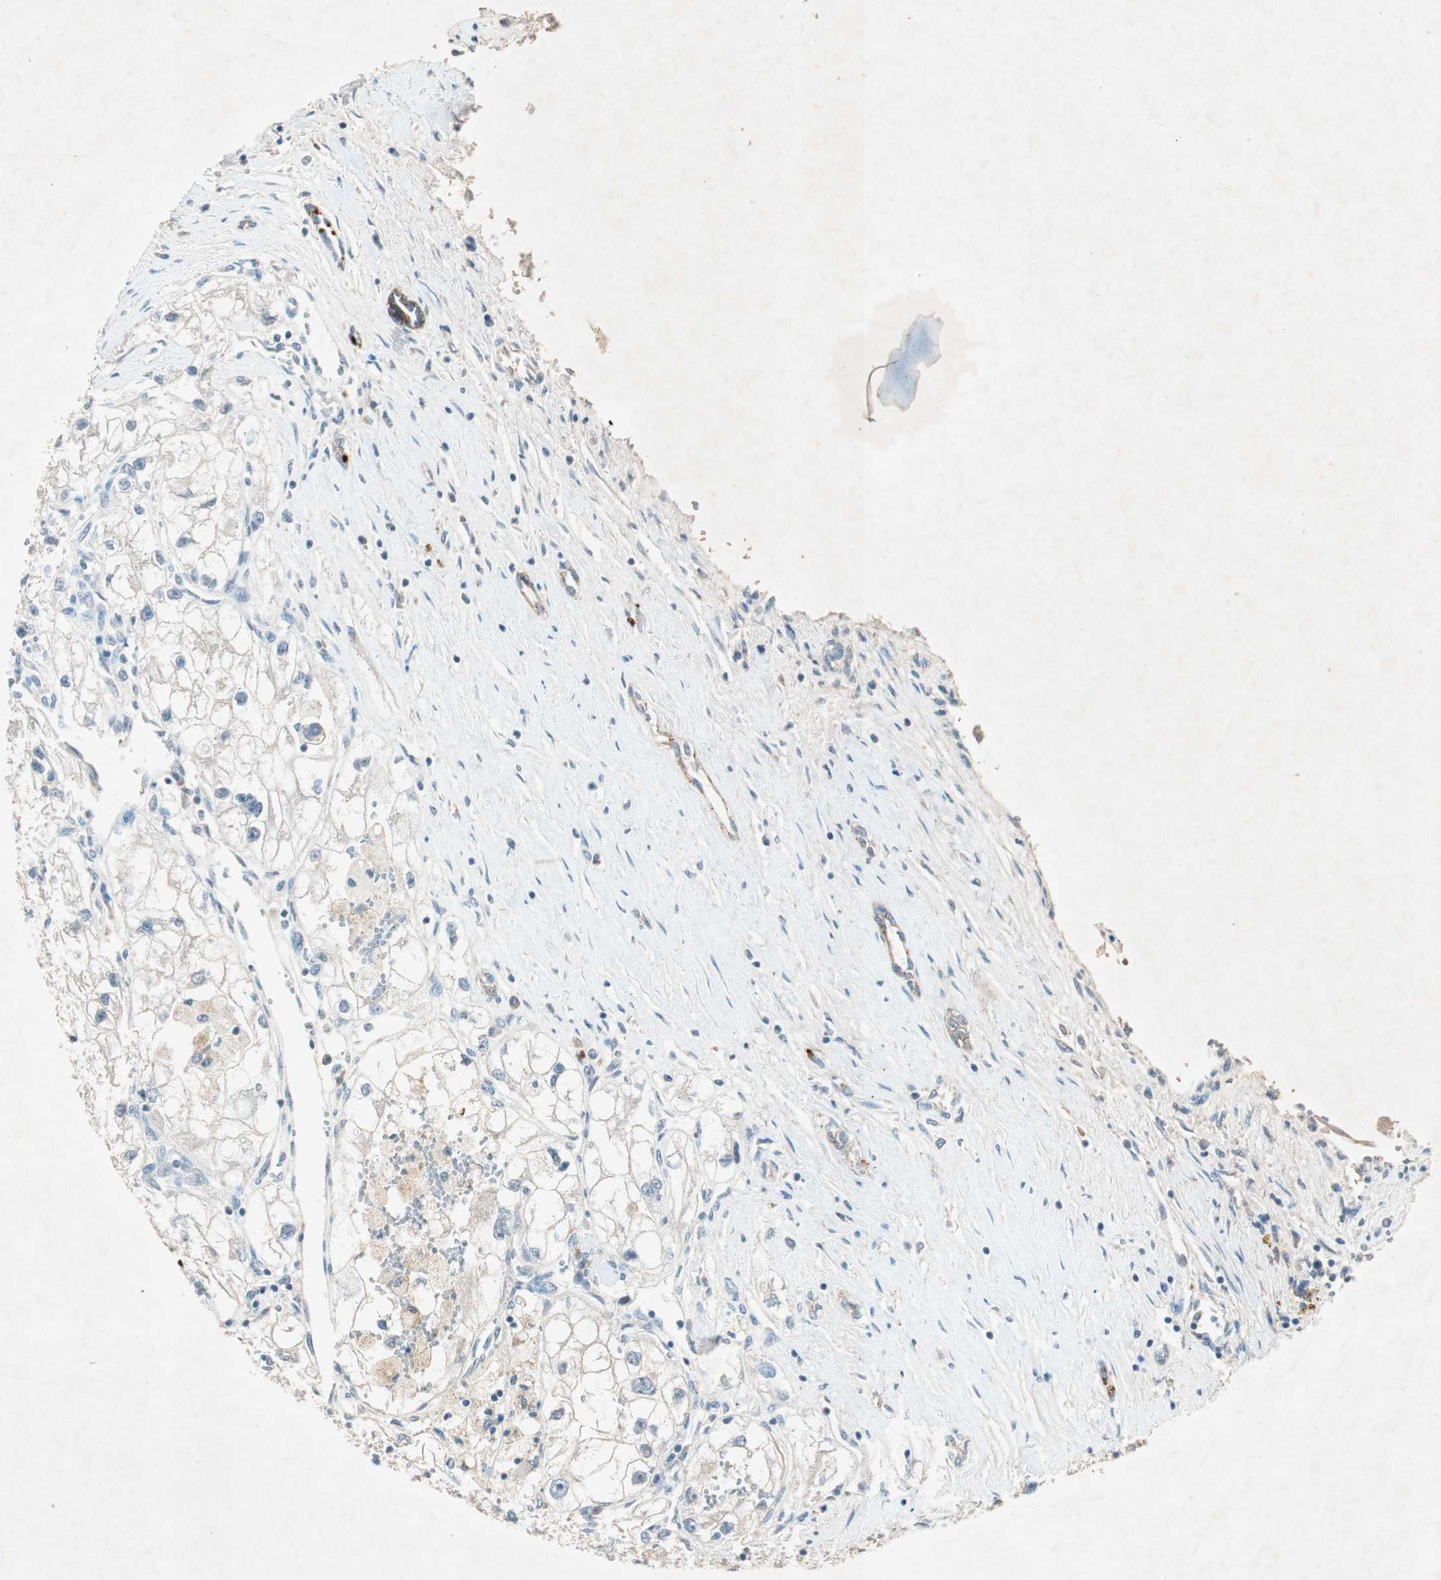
{"staining": {"intensity": "negative", "quantity": "none", "location": "none"}, "tissue": "renal cancer", "cell_type": "Tumor cells", "image_type": "cancer", "snomed": [{"axis": "morphology", "description": "Adenocarcinoma, NOS"}, {"axis": "topography", "description": "Kidney"}], "caption": "Protein analysis of renal cancer shows no significant positivity in tumor cells.", "gene": "NKAIN1", "patient": {"sex": "female", "age": 70}}